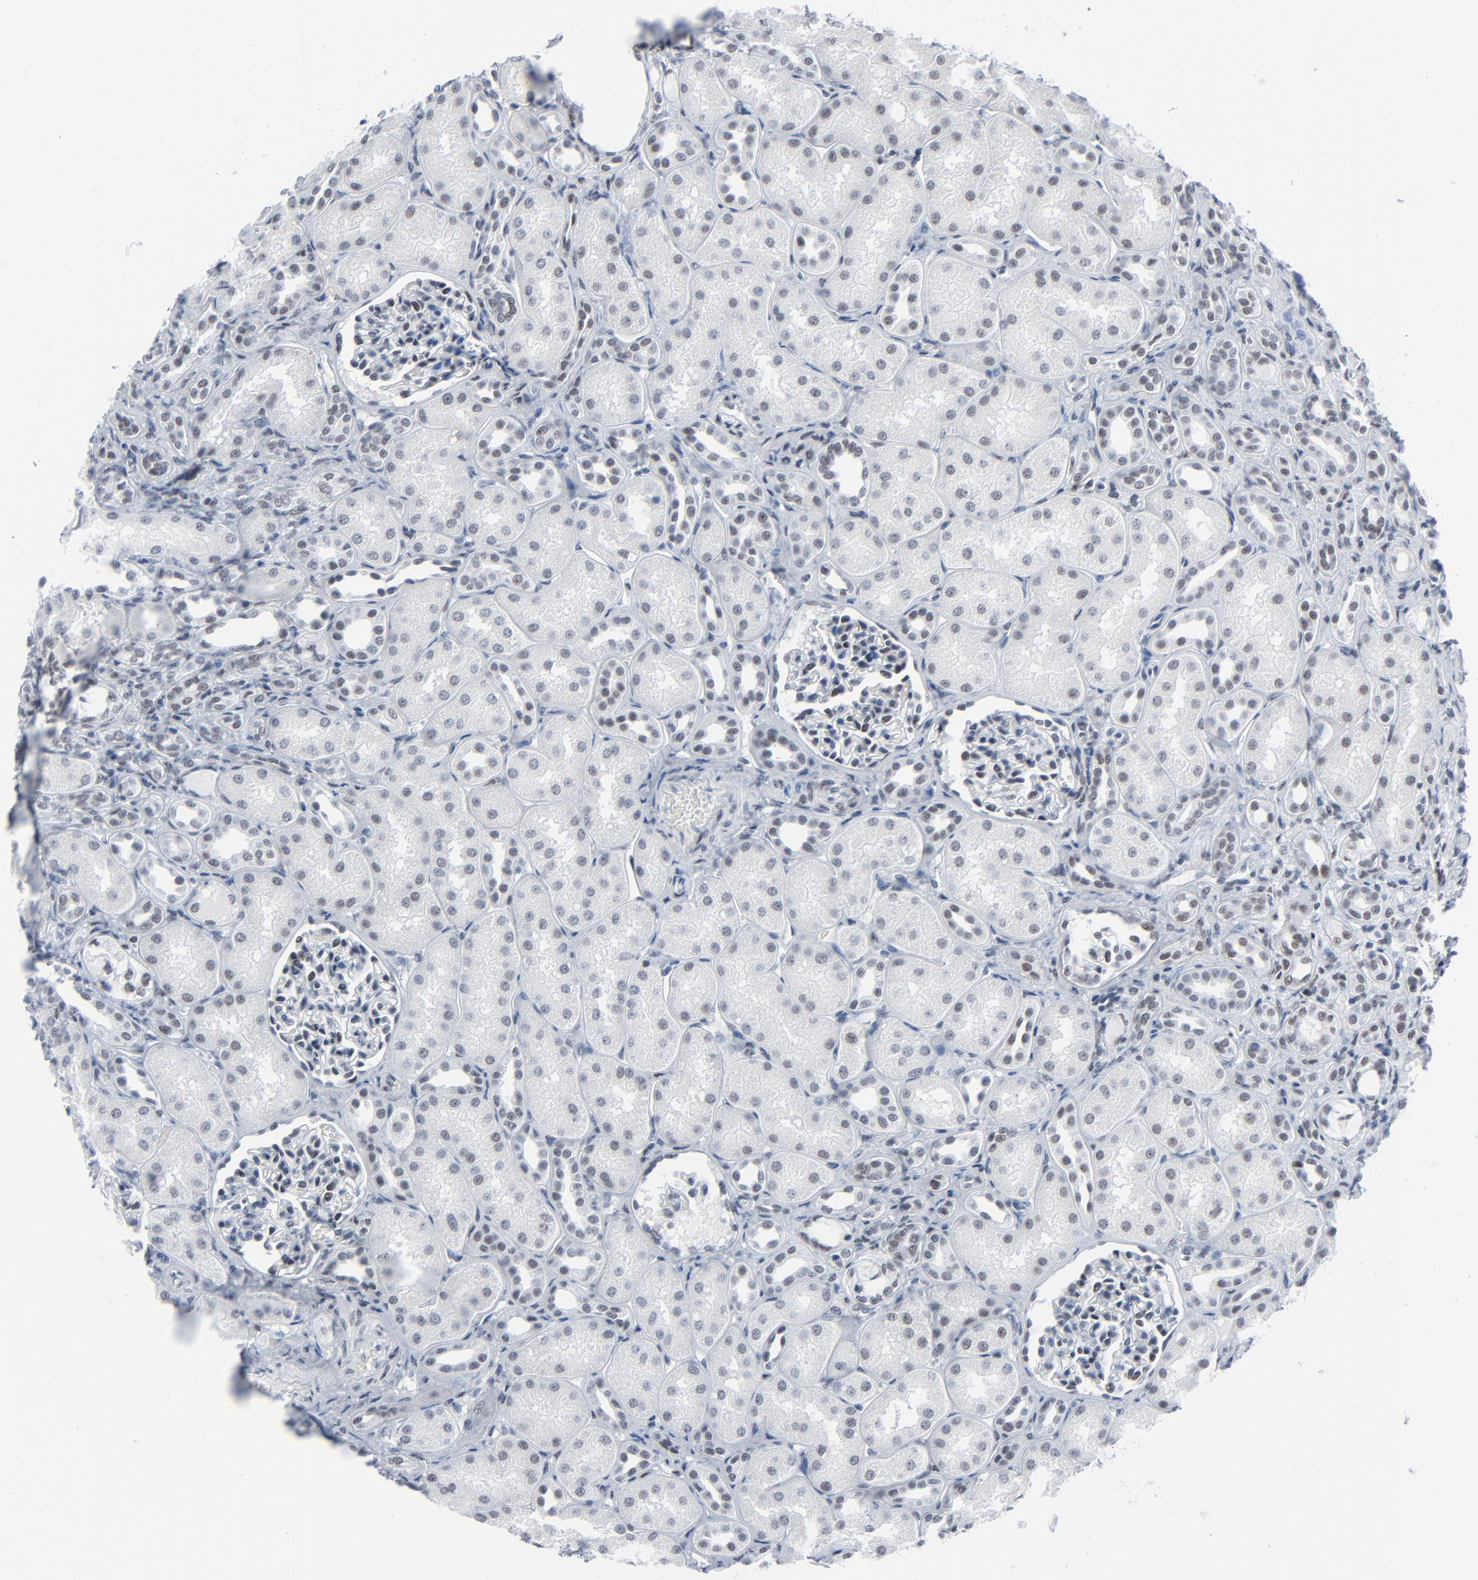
{"staining": {"intensity": "weak", "quantity": "25%-75%", "location": "nuclear"}, "tissue": "kidney", "cell_type": "Cells in glomeruli", "image_type": "normal", "snomed": [{"axis": "morphology", "description": "Normal tissue, NOS"}, {"axis": "topography", "description": "Kidney"}], "caption": "A photomicrograph of human kidney stained for a protein displays weak nuclear brown staining in cells in glomeruli. The staining was performed using DAB, with brown indicating positive protein expression. Nuclei are stained blue with hematoxylin.", "gene": "SIRT1", "patient": {"sex": "male", "age": 7}}